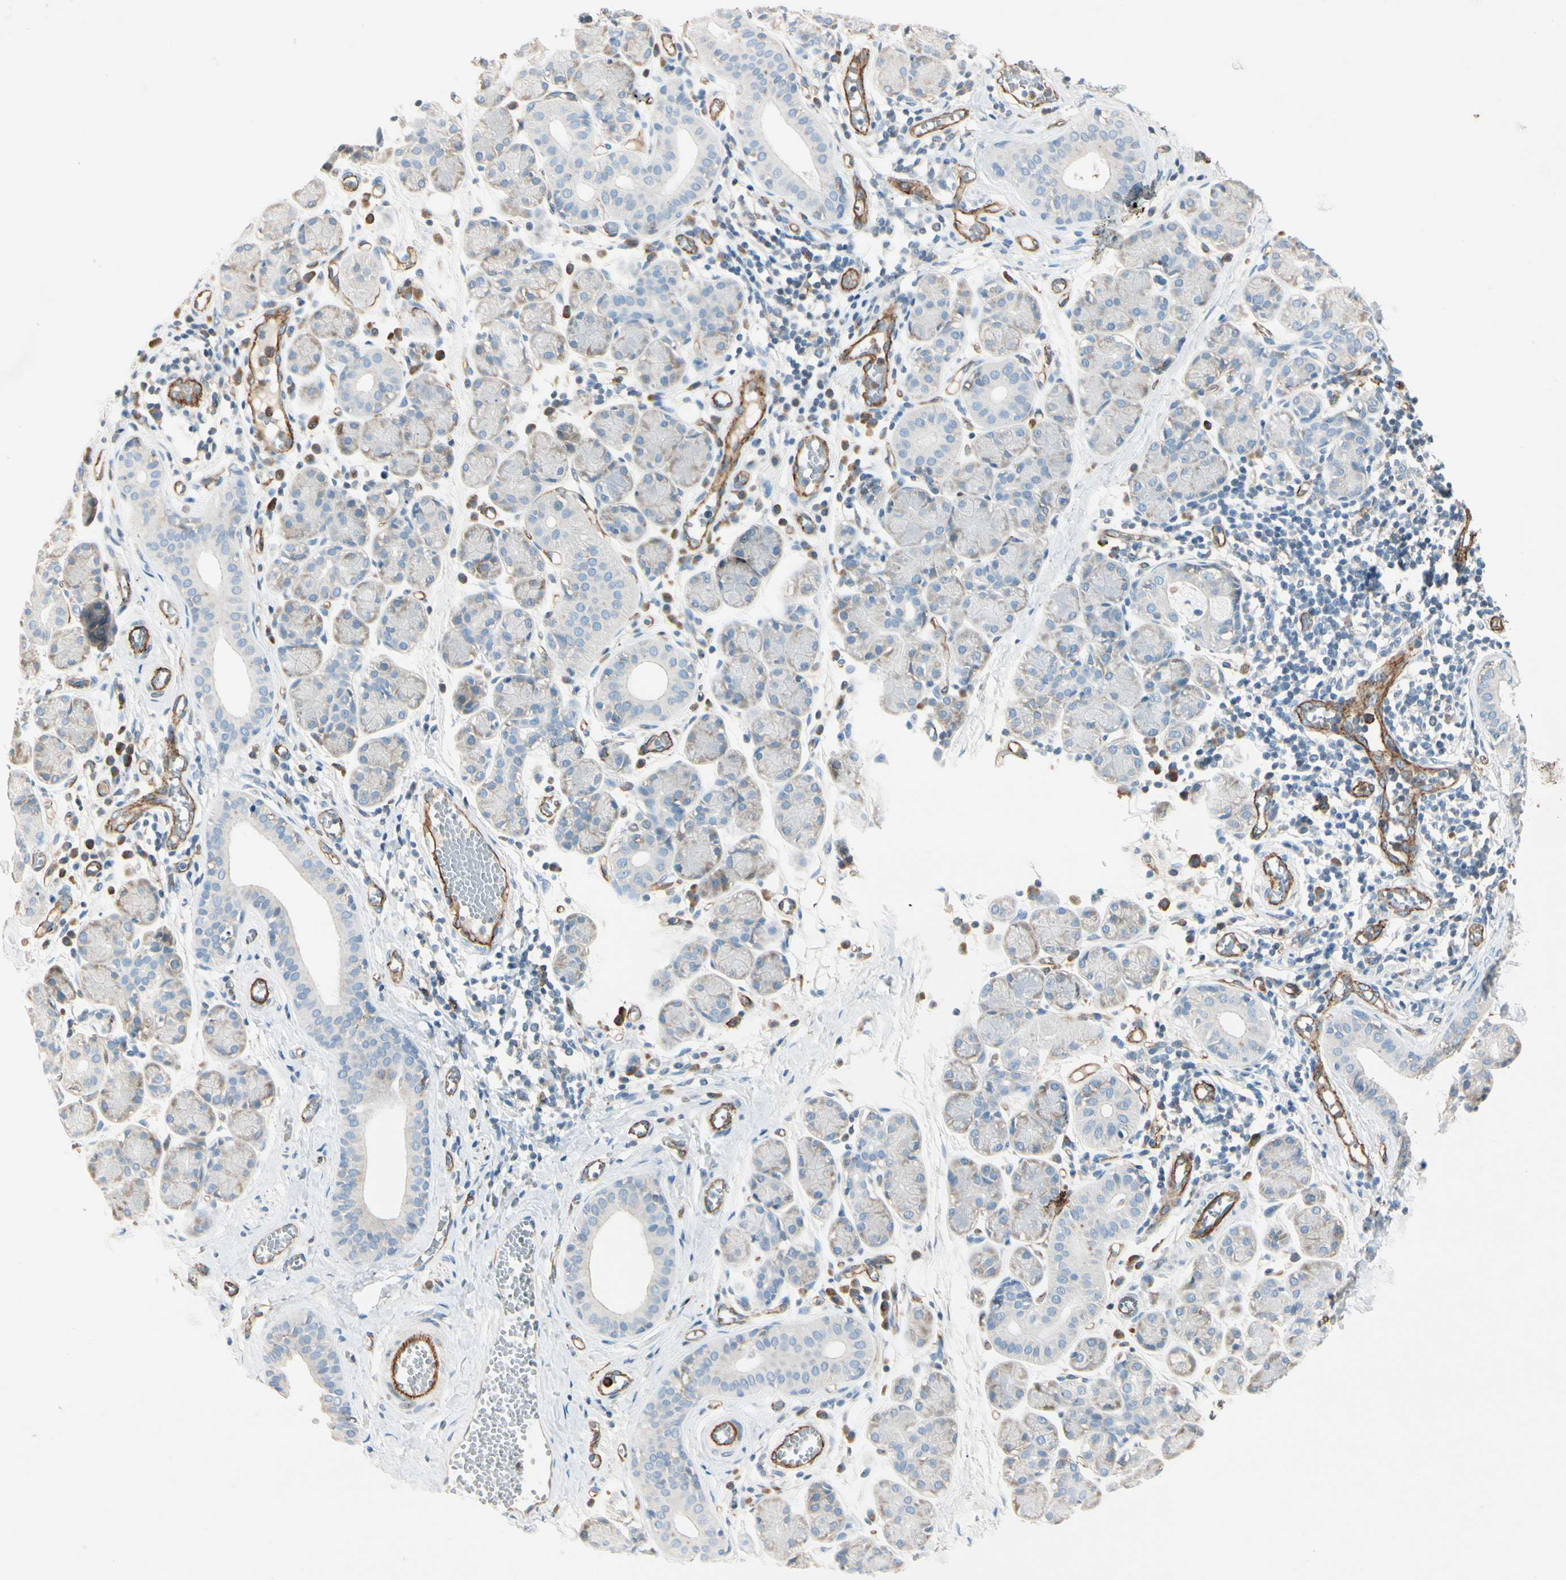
{"staining": {"intensity": "weak", "quantity": "<25%", "location": "cytoplasmic/membranous"}, "tissue": "salivary gland", "cell_type": "Glandular cells", "image_type": "normal", "snomed": [{"axis": "morphology", "description": "Normal tissue, NOS"}, {"axis": "morphology", "description": "Inflammation, NOS"}, {"axis": "topography", "description": "Lymph node"}, {"axis": "topography", "description": "Salivary gland"}], "caption": "This is a micrograph of IHC staining of normal salivary gland, which shows no positivity in glandular cells.", "gene": "CD93", "patient": {"sex": "male", "age": 3}}